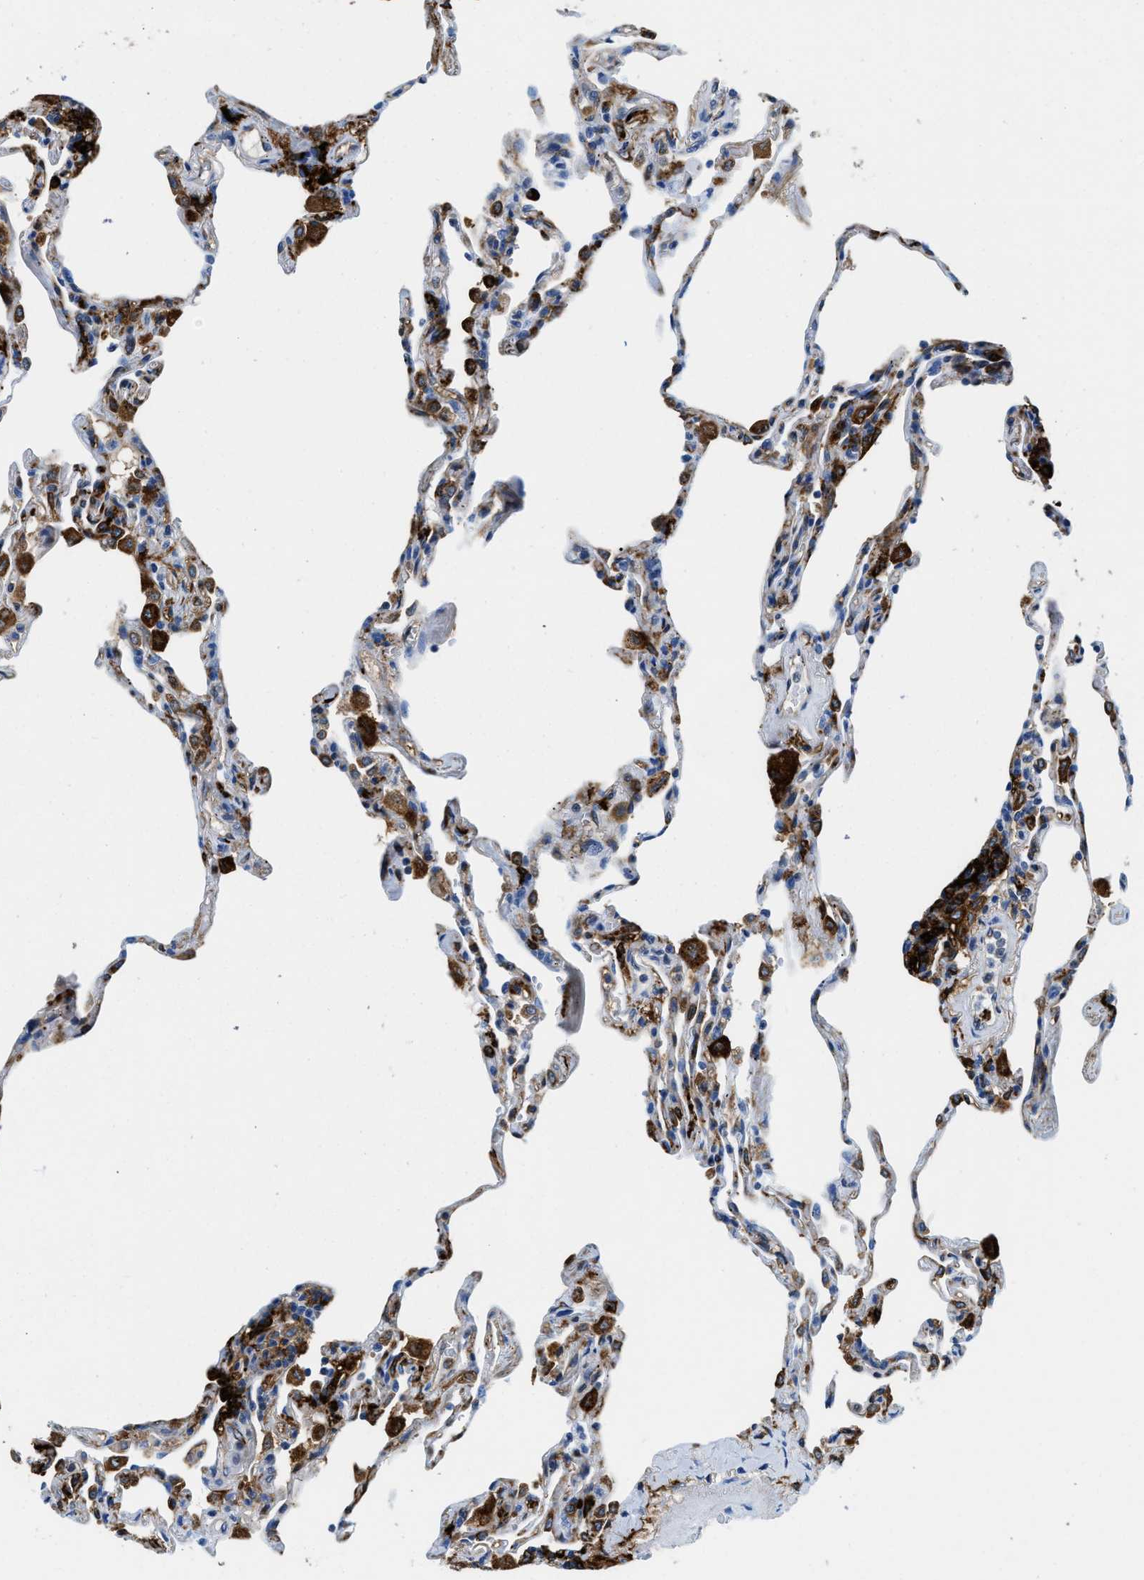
{"staining": {"intensity": "weak", "quantity": "<25%", "location": "cytoplasmic/membranous"}, "tissue": "lung", "cell_type": "Alveolar cells", "image_type": "normal", "snomed": [{"axis": "morphology", "description": "Normal tissue, NOS"}, {"axis": "topography", "description": "Lung"}], "caption": "There is no significant staining in alveolar cells of lung.", "gene": "CD226", "patient": {"sex": "male", "age": 59}}